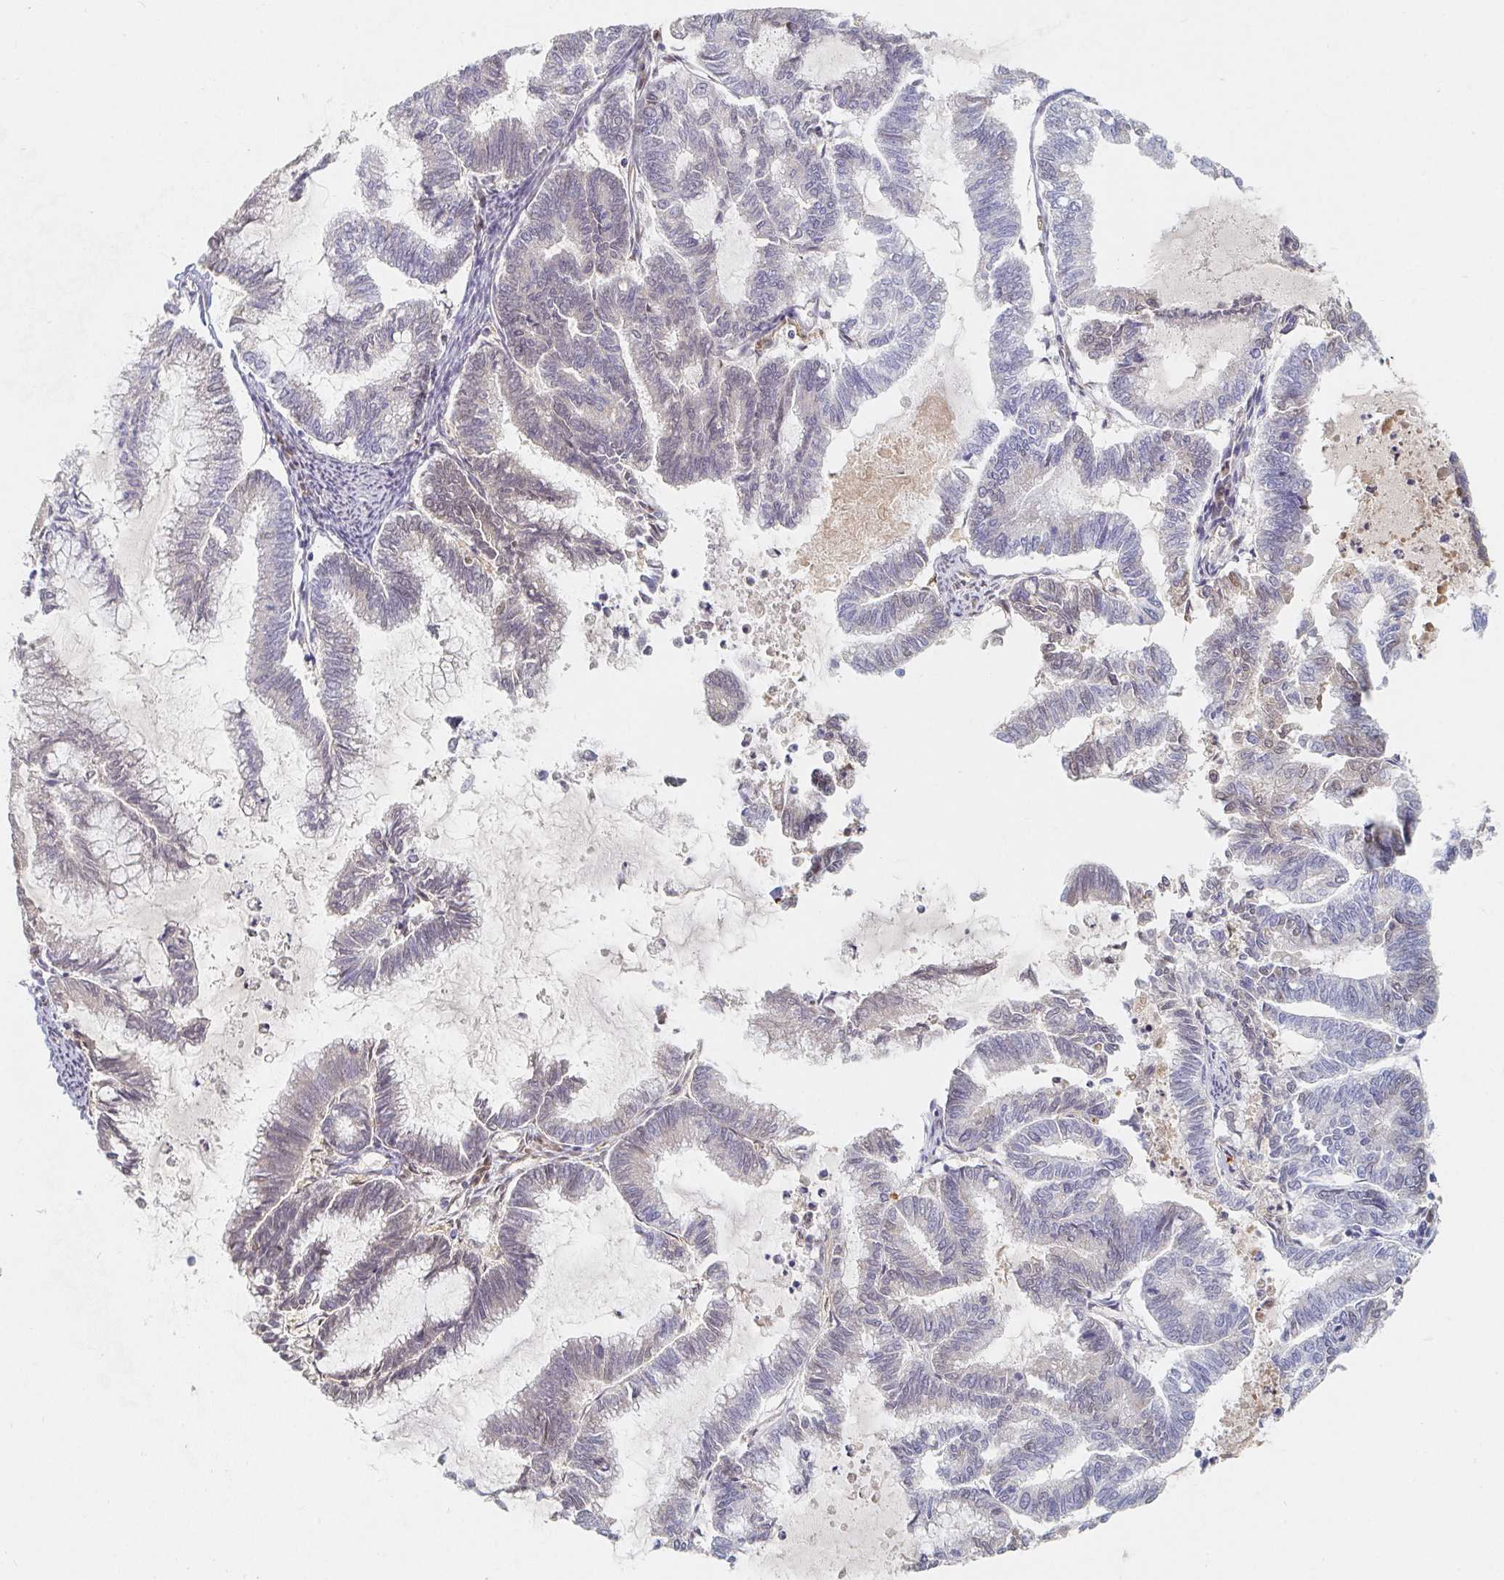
{"staining": {"intensity": "negative", "quantity": "none", "location": "none"}, "tissue": "endometrial cancer", "cell_type": "Tumor cells", "image_type": "cancer", "snomed": [{"axis": "morphology", "description": "Adenocarcinoma, NOS"}, {"axis": "topography", "description": "Endometrium"}], "caption": "Tumor cells are negative for brown protein staining in endometrial cancer (adenocarcinoma).", "gene": "NME9", "patient": {"sex": "female", "age": 79}}